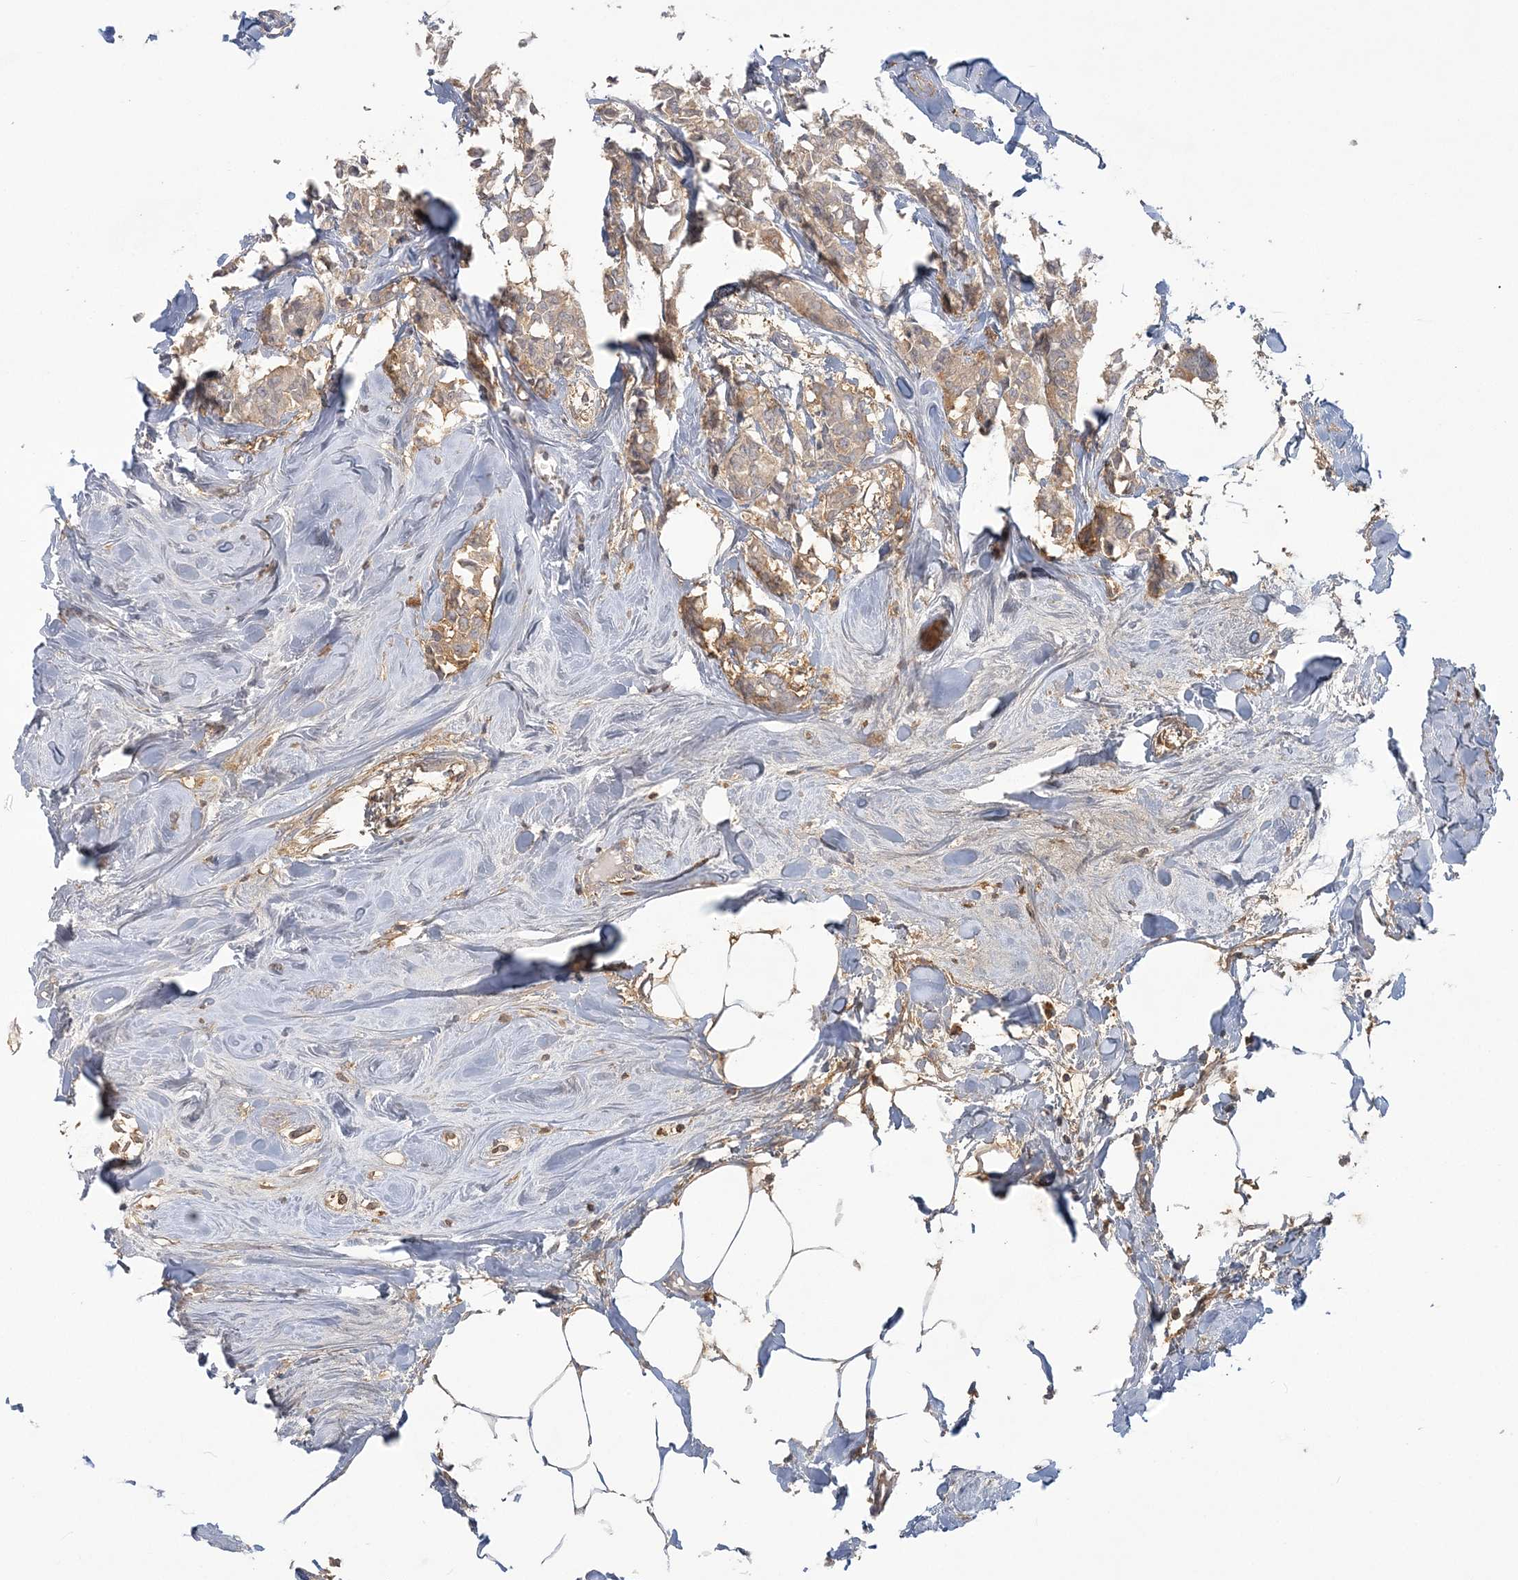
{"staining": {"intensity": "weak", "quantity": ">75%", "location": "cytoplasmic/membranous"}, "tissue": "breast cancer", "cell_type": "Tumor cells", "image_type": "cancer", "snomed": [{"axis": "morphology", "description": "Duct carcinoma"}, {"axis": "topography", "description": "Breast"}], "caption": "Immunohistochemical staining of intraductal carcinoma (breast) shows low levels of weak cytoplasmic/membranous protein positivity in about >75% of tumor cells. Immunohistochemistry stains the protein of interest in brown and the nuclei are stained blue.", "gene": "ANKS1A", "patient": {"sex": "female", "age": 84}}